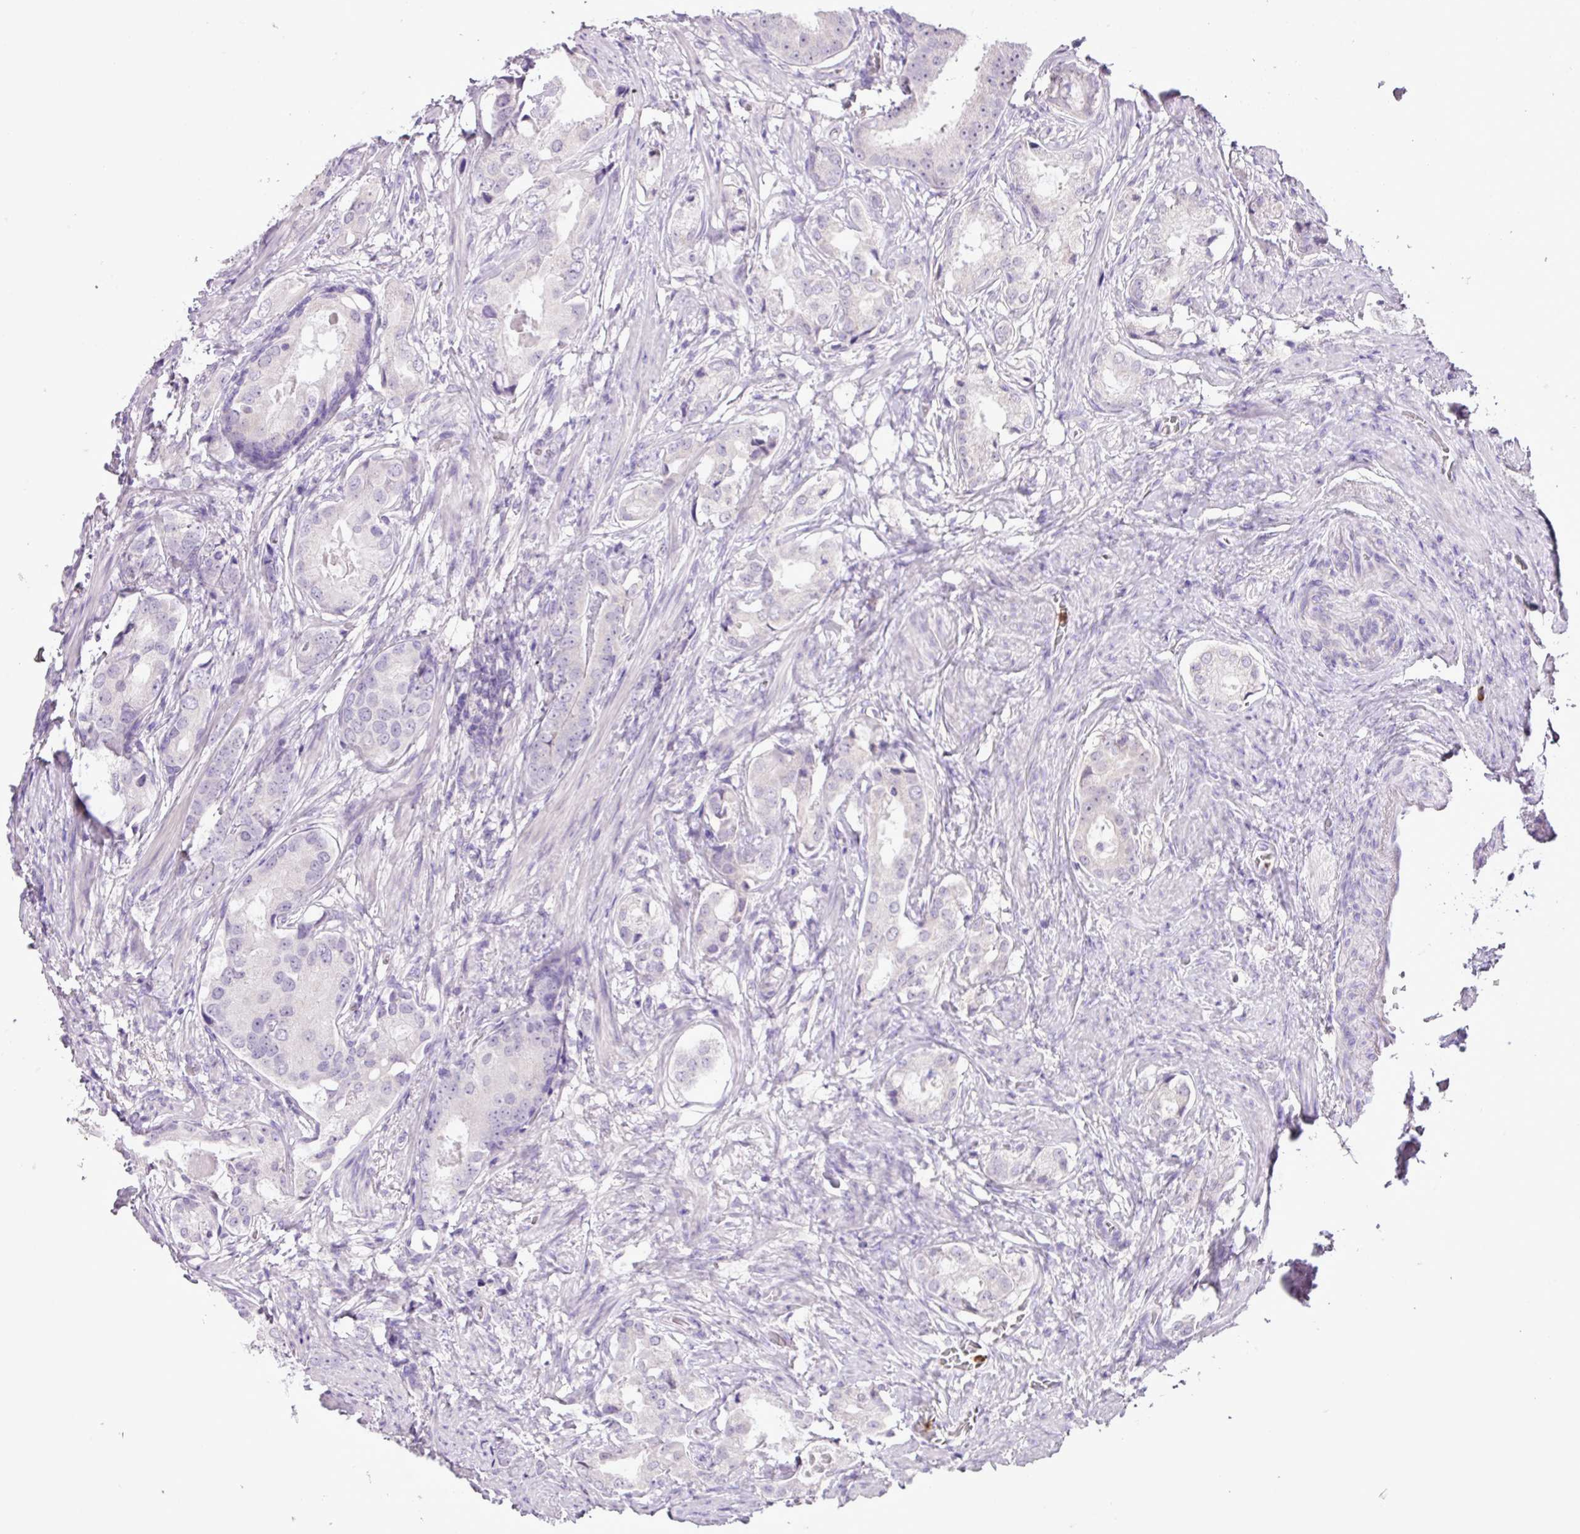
{"staining": {"intensity": "negative", "quantity": "none", "location": "none"}, "tissue": "prostate cancer", "cell_type": "Tumor cells", "image_type": "cancer", "snomed": [{"axis": "morphology", "description": "Adenocarcinoma, Low grade"}, {"axis": "topography", "description": "Prostate"}], "caption": "Photomicrograph shows no protein staining in tumor cells of prostate cancer tissue.", "gene": "HTR3E", "patient": {"sex": "male", "age": 71}}